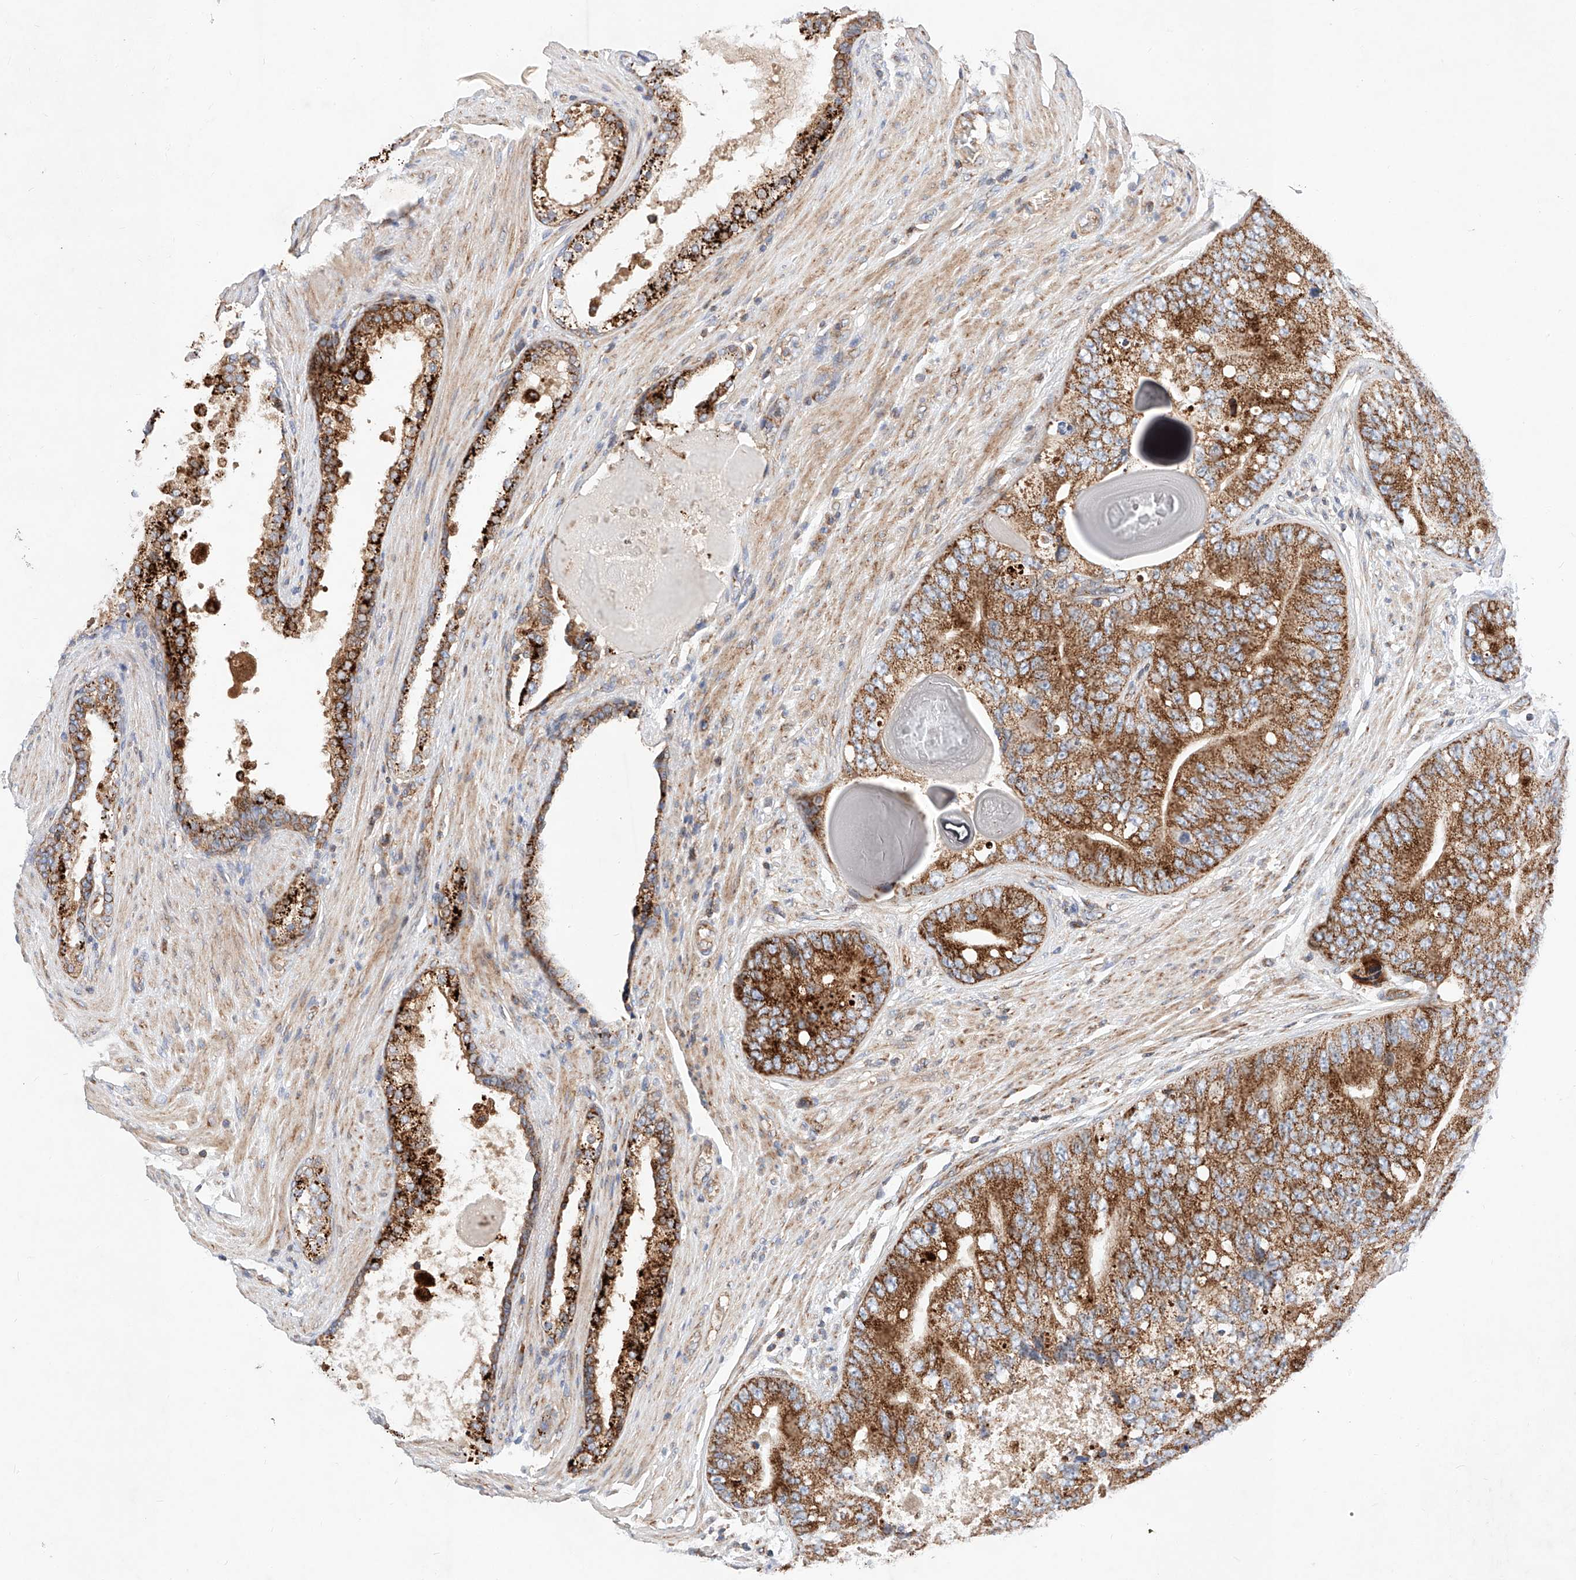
{"staining": {"intensity": "moderate", "quantity": ">75%", "location": "cytoplasmic/membranous"}, "tissue": "prostate cancer", "cell_type": "Tumor cells", "image_type": "cancer", "snomed": [{"axis": "morphology", "description": "Adenocarcinoma, High grade"}, {"axis": "topography", "description": "Prostate"}], "caption": "An image of human prostate adenocarcinoma (high-grade) stained for a protein exhibits moderate cytoplasmic/membranous brown staining in tumor cells. The staining is performed using DAB (3,3'-diaminobenzidine) brown chromogen to label protein expression. The nuclei are counter-stained blue using hematoxylin.", "gene": "NR1D1", "patient": {"sex": "male", "age": 70}}